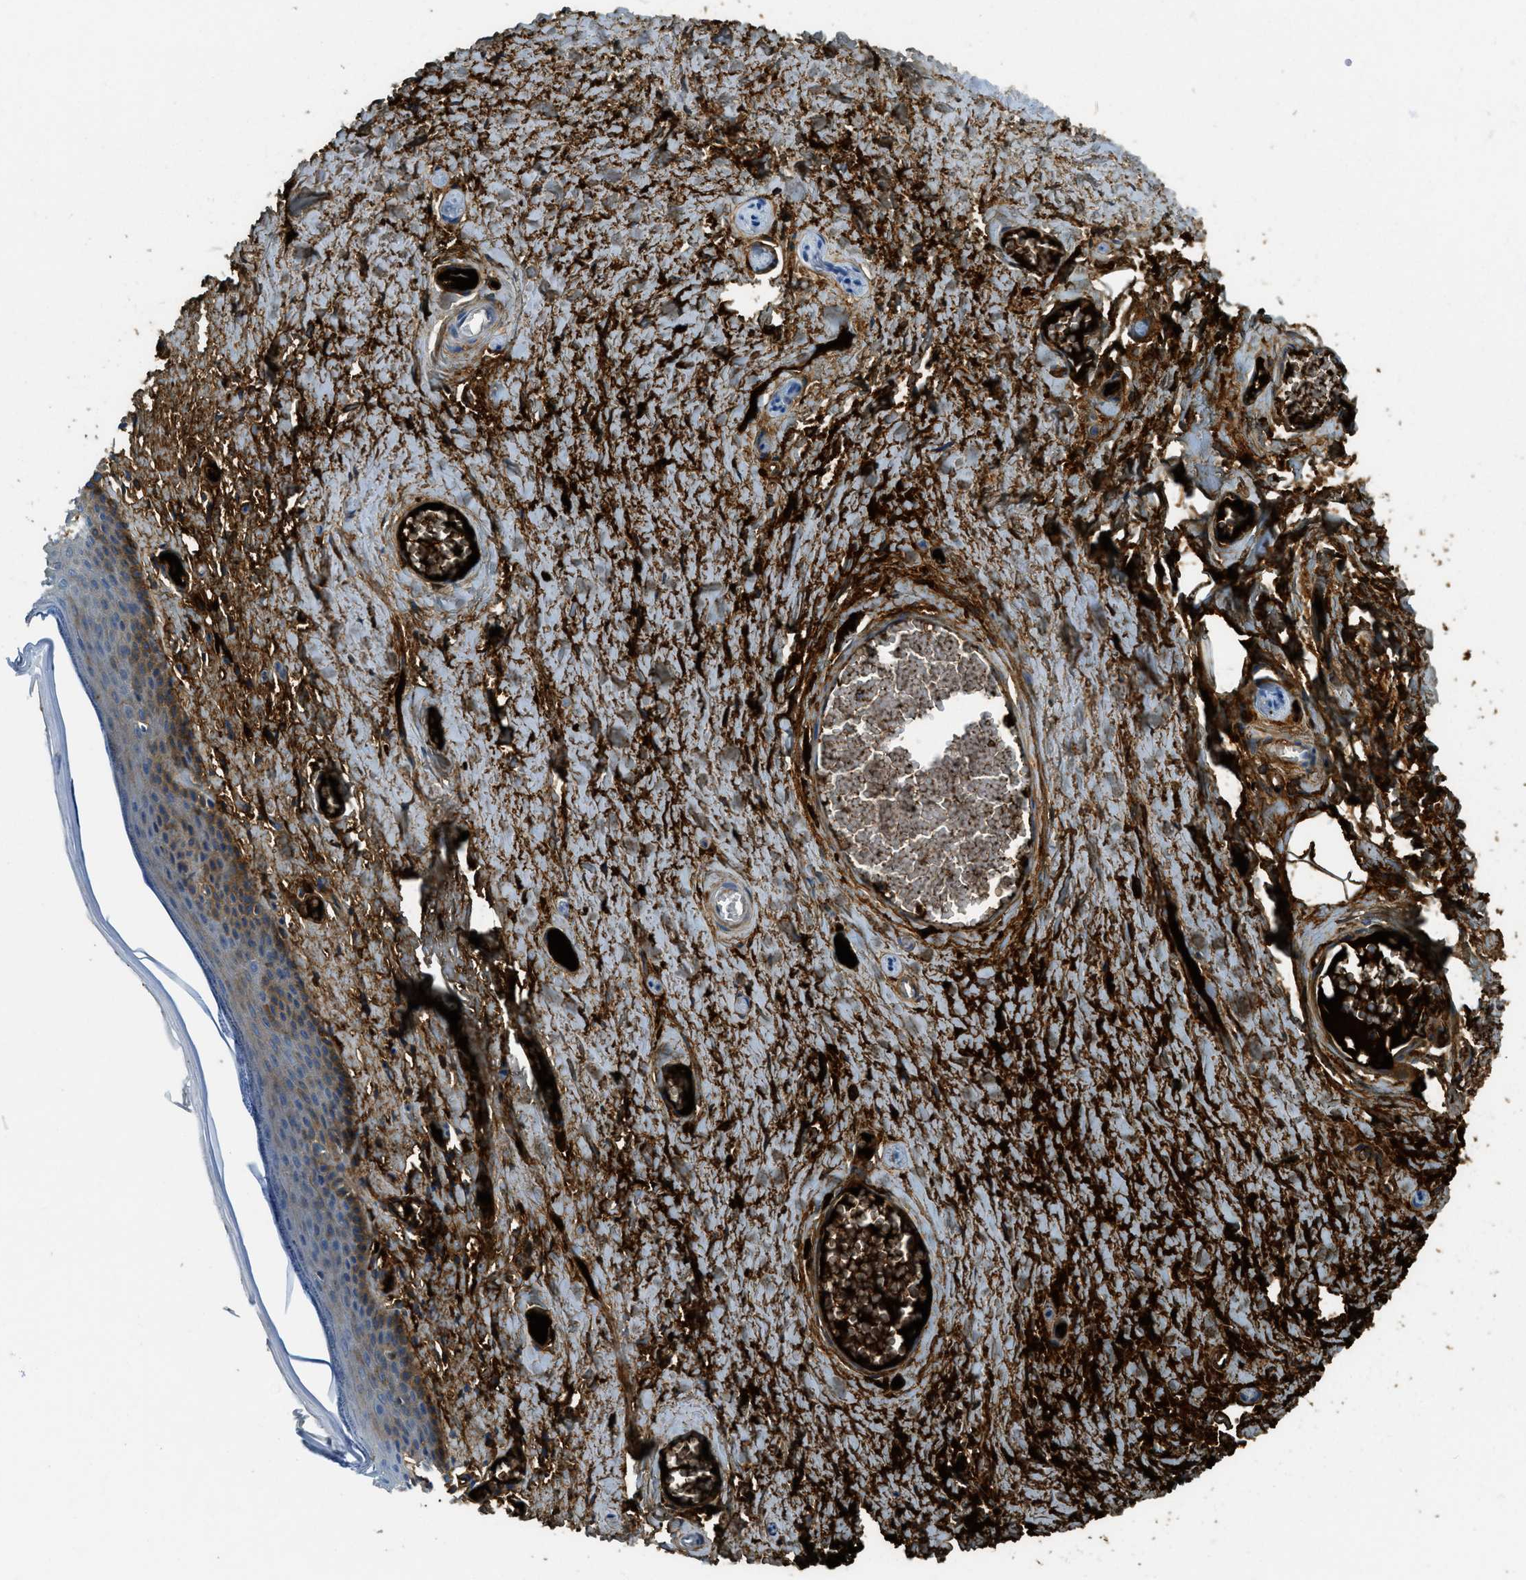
{"staining": {"intensity": "weak", "quantity": "25%-75%", "location": "cytoplasmic/membranous"}, "tissue": "skin", "cell_type": "Epidermal cells", "image_type": "normal", "snomed": [{"axis": "morphology", "description": "Normal tissue, NOS"}, {"axis": "topography", "description": "Adipose tissue"}, {"axis": "topography", "description": "Vascular tissue"}, {"axis": "topography", "description": "Anal"}, {"axis": "topography", "description": "Peripheral nerve tissue"}], "caption": "Immunohistochemical staining of unremarkable human skin demonstrates weak cytoplasmic/membranous protein positivity in approximately 25%-75% of epidermal cells.", "gene": "TRIM59", "patient": {"sex": "female", "age": 54}}